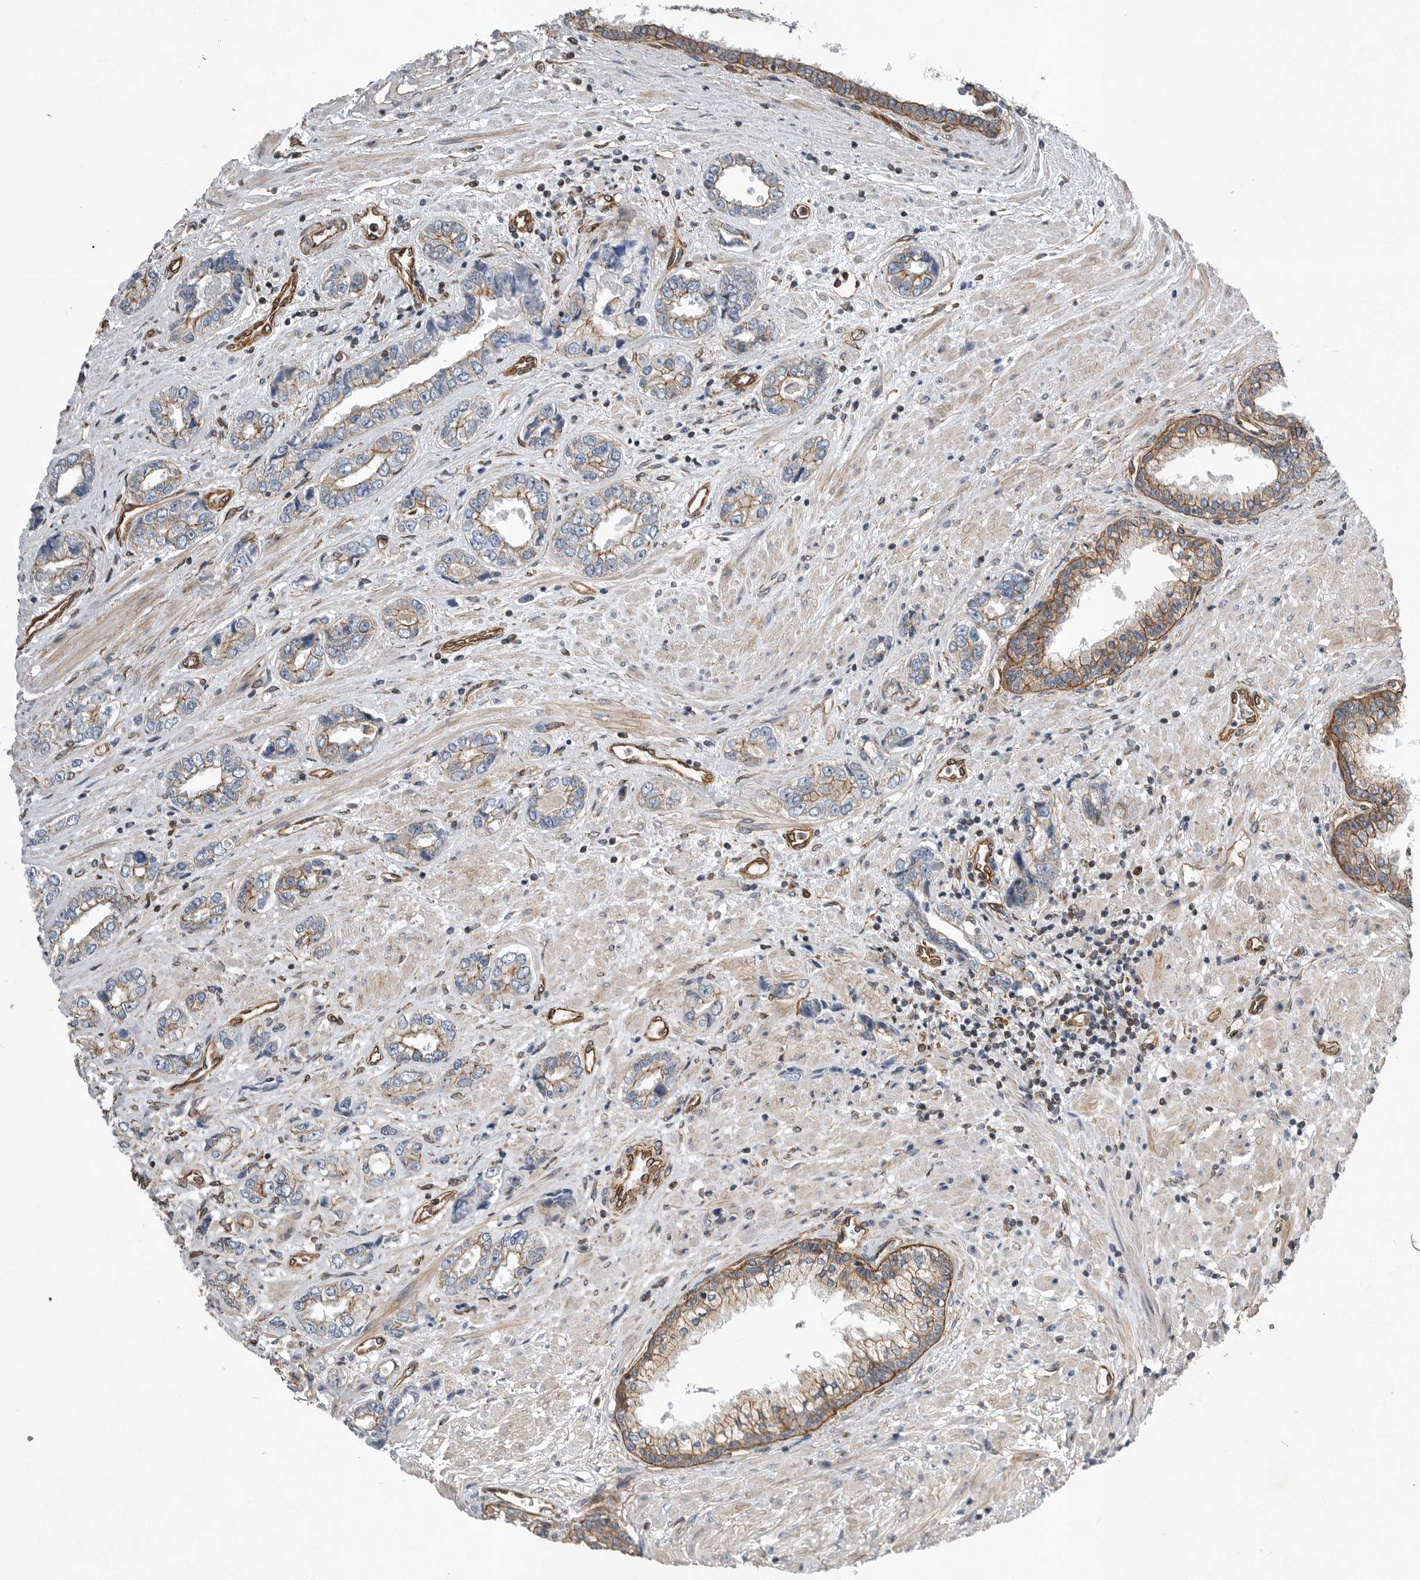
{"staining": {"intensity": "weak", "quantity": ">75%", "location": "cytoplasmic/membranous"}, "tissue": "prostate cancer", "cell_type": "Tumor cells", "image_type": "cancer", "snomed": [{"axis": "morphology", "description": "Adenocarcinoma, High grade"}, {"axis": "topography", "description": "Prostate"}], "caption": "High-power microscopy captured an IHC micrograph of high-grade adenocarcinoma (prostate), revealing weak cytoplasmic/membranous expression in about >75% of tumor cells. (Brightfield microscopy of DAB IHC at high magnification).", "gene": "PLEC", "patient": {"sex": "male", "age": 61}}